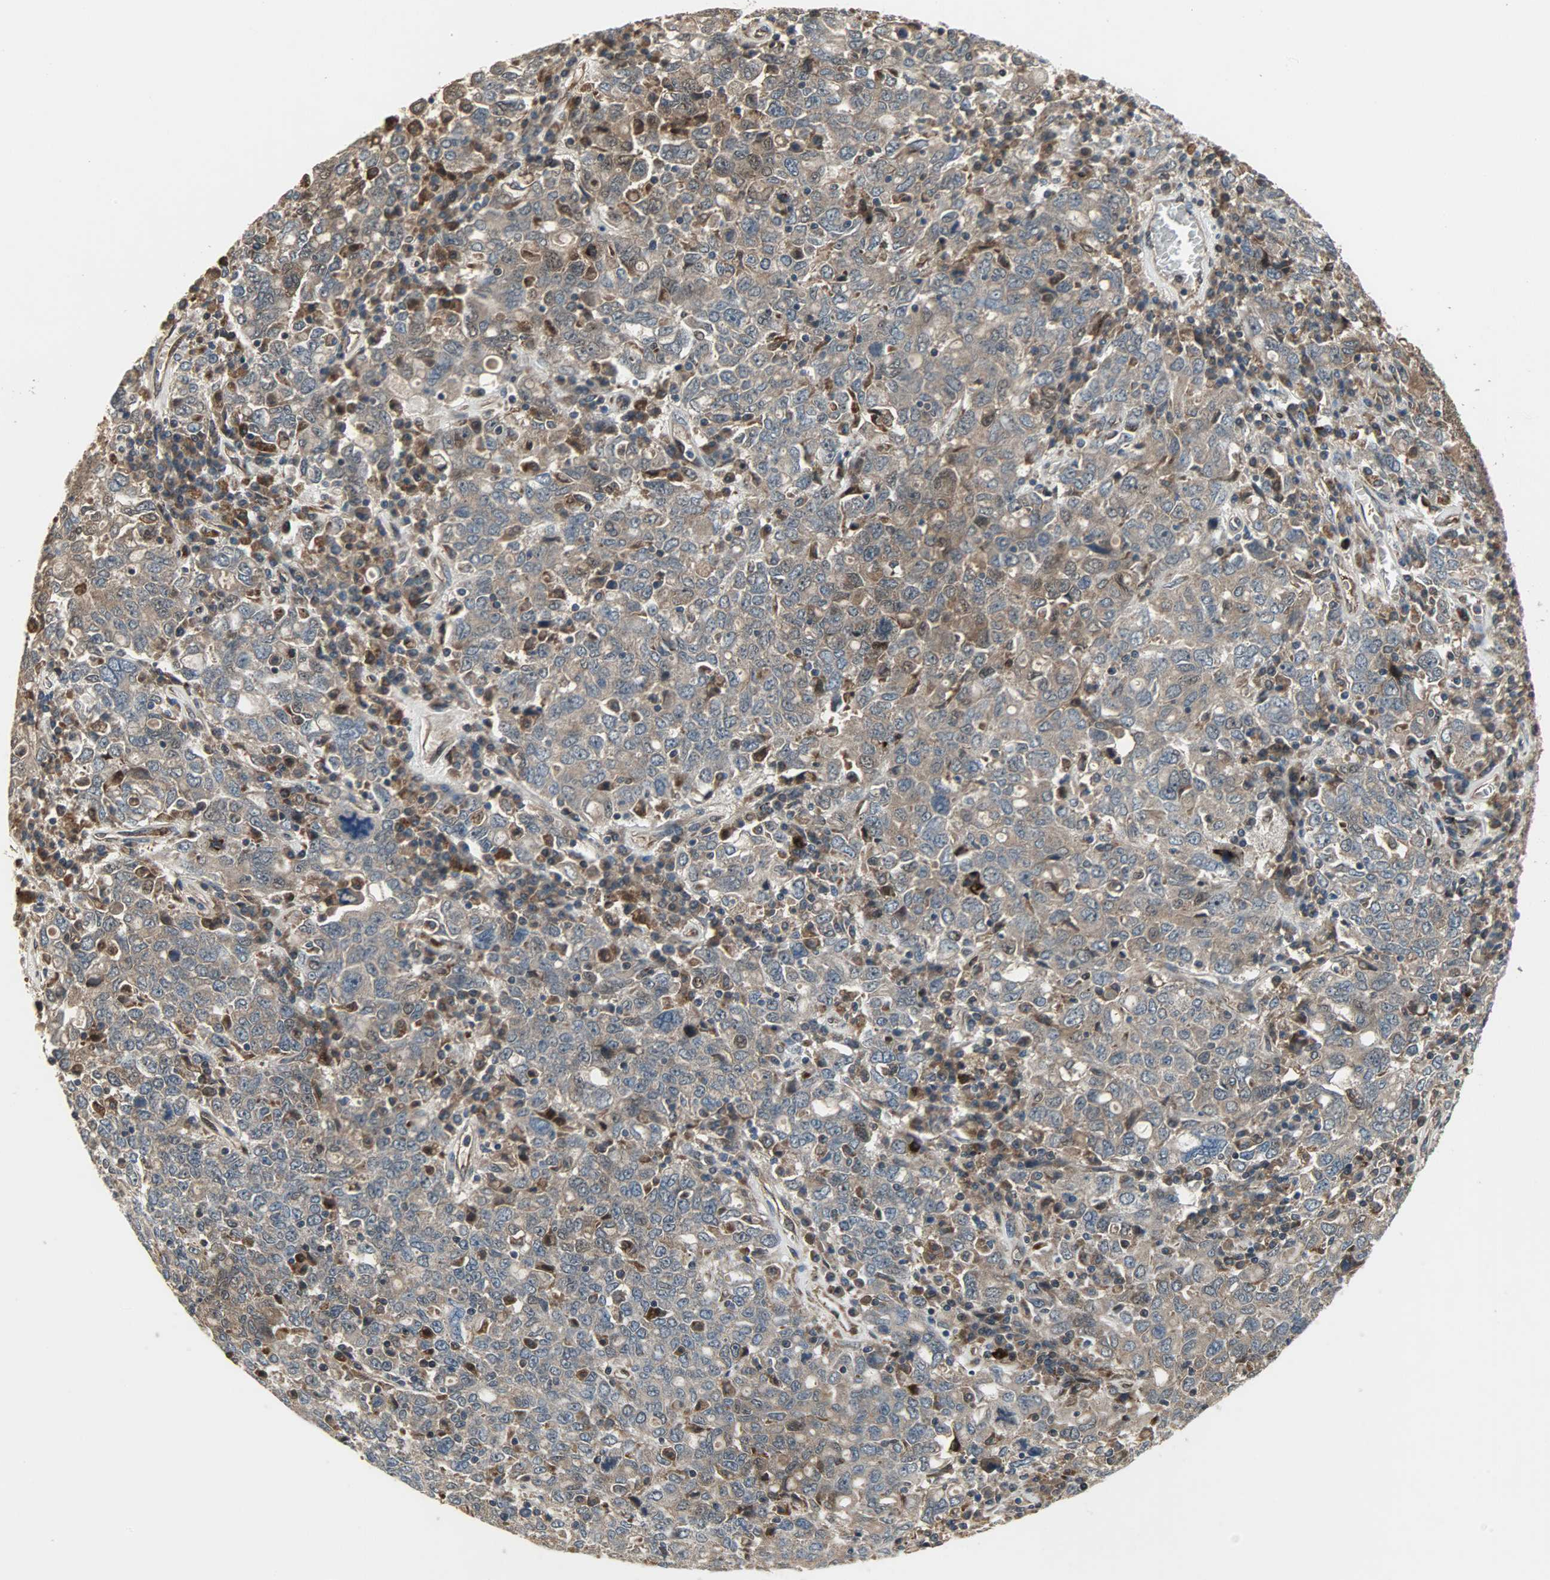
{"staining": {"intensity": "strong", "quantity": ">75%", "location": "cytoplasmic/membranous,nuclear"}, "tissue": "ovarian cancer", "cell_type": "Tumor cells", "image_type": "cancer", "snomed": [{"axis": "morphology", "description": "Carcinoma, endometroid"}, {"axis": "topography", "description": "Ovary"}], "caption": "Tumor cells exhibit high levels of strong cytoplasmic/membranous and nuclear staining in approximately >75% of cells in endometroid carcinoma (ovarian). (DAB (3,3'-diaminobenzidine) = brown stain, brightfield microscopy at high magnification).", "gene": "AMT", "patient": {"sex": "female", "age": 62}}